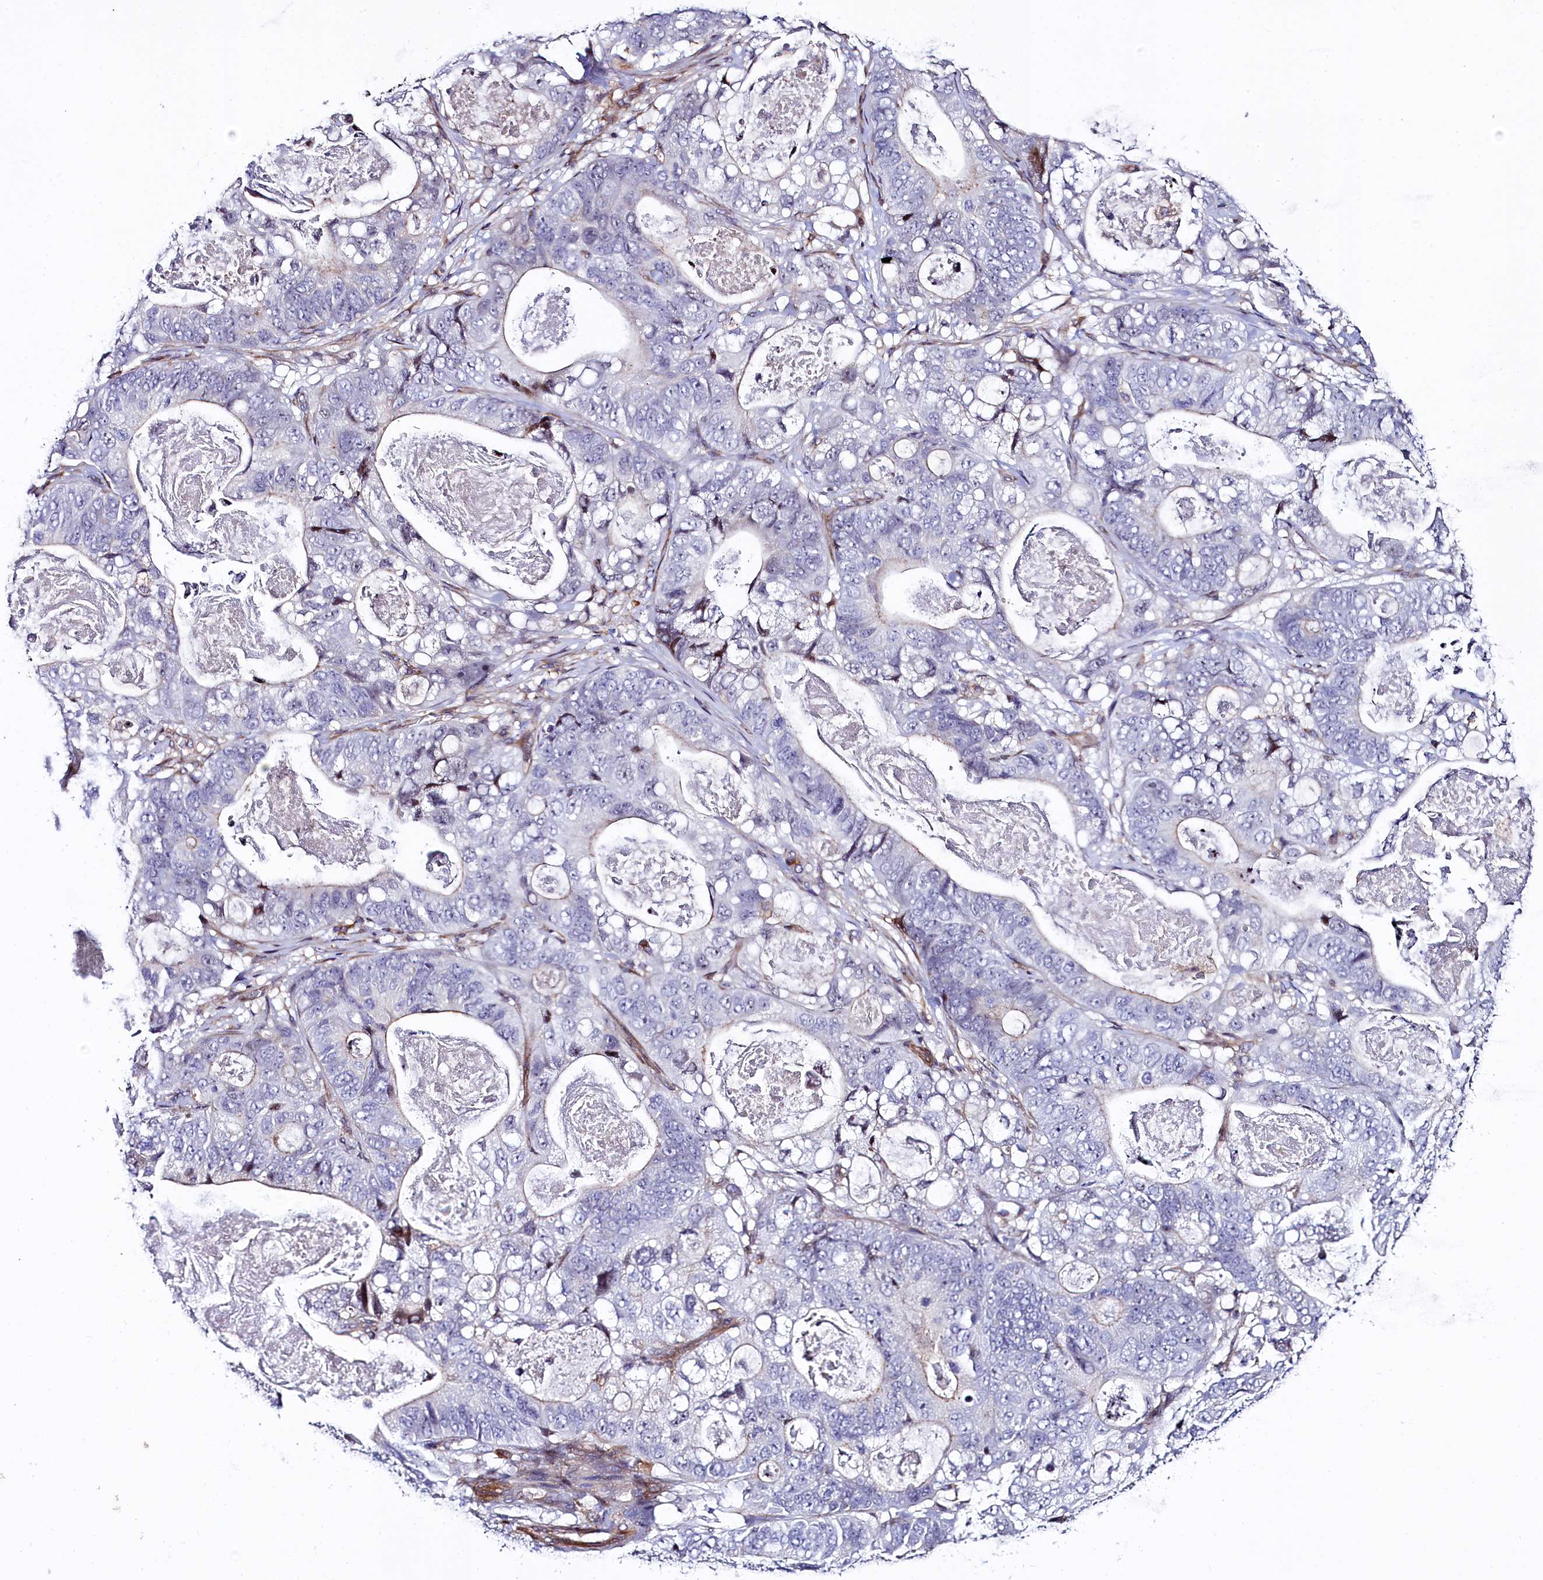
{"staining": {"intensity": "negative", "quantity": "none", "location": "none"}, "tissue": "stomach cancer", "cell_type": "Tumor cells", "image_type": "cancer", "snomed": [{"axis": "morphology", "description": "Normal tissue, NOS"}, {"axis": "morphology", "description": "Adenocarcinoma, NOS"}, {"axis": "topography", "description": "Stomach"}], "caption": "Photomicrograph shows no protein expression in tumor cells of stomach cancer (adenocarcinoma) tissue.", "gene": "TGDS", "patient": {"sex": "female", "age": 89}}